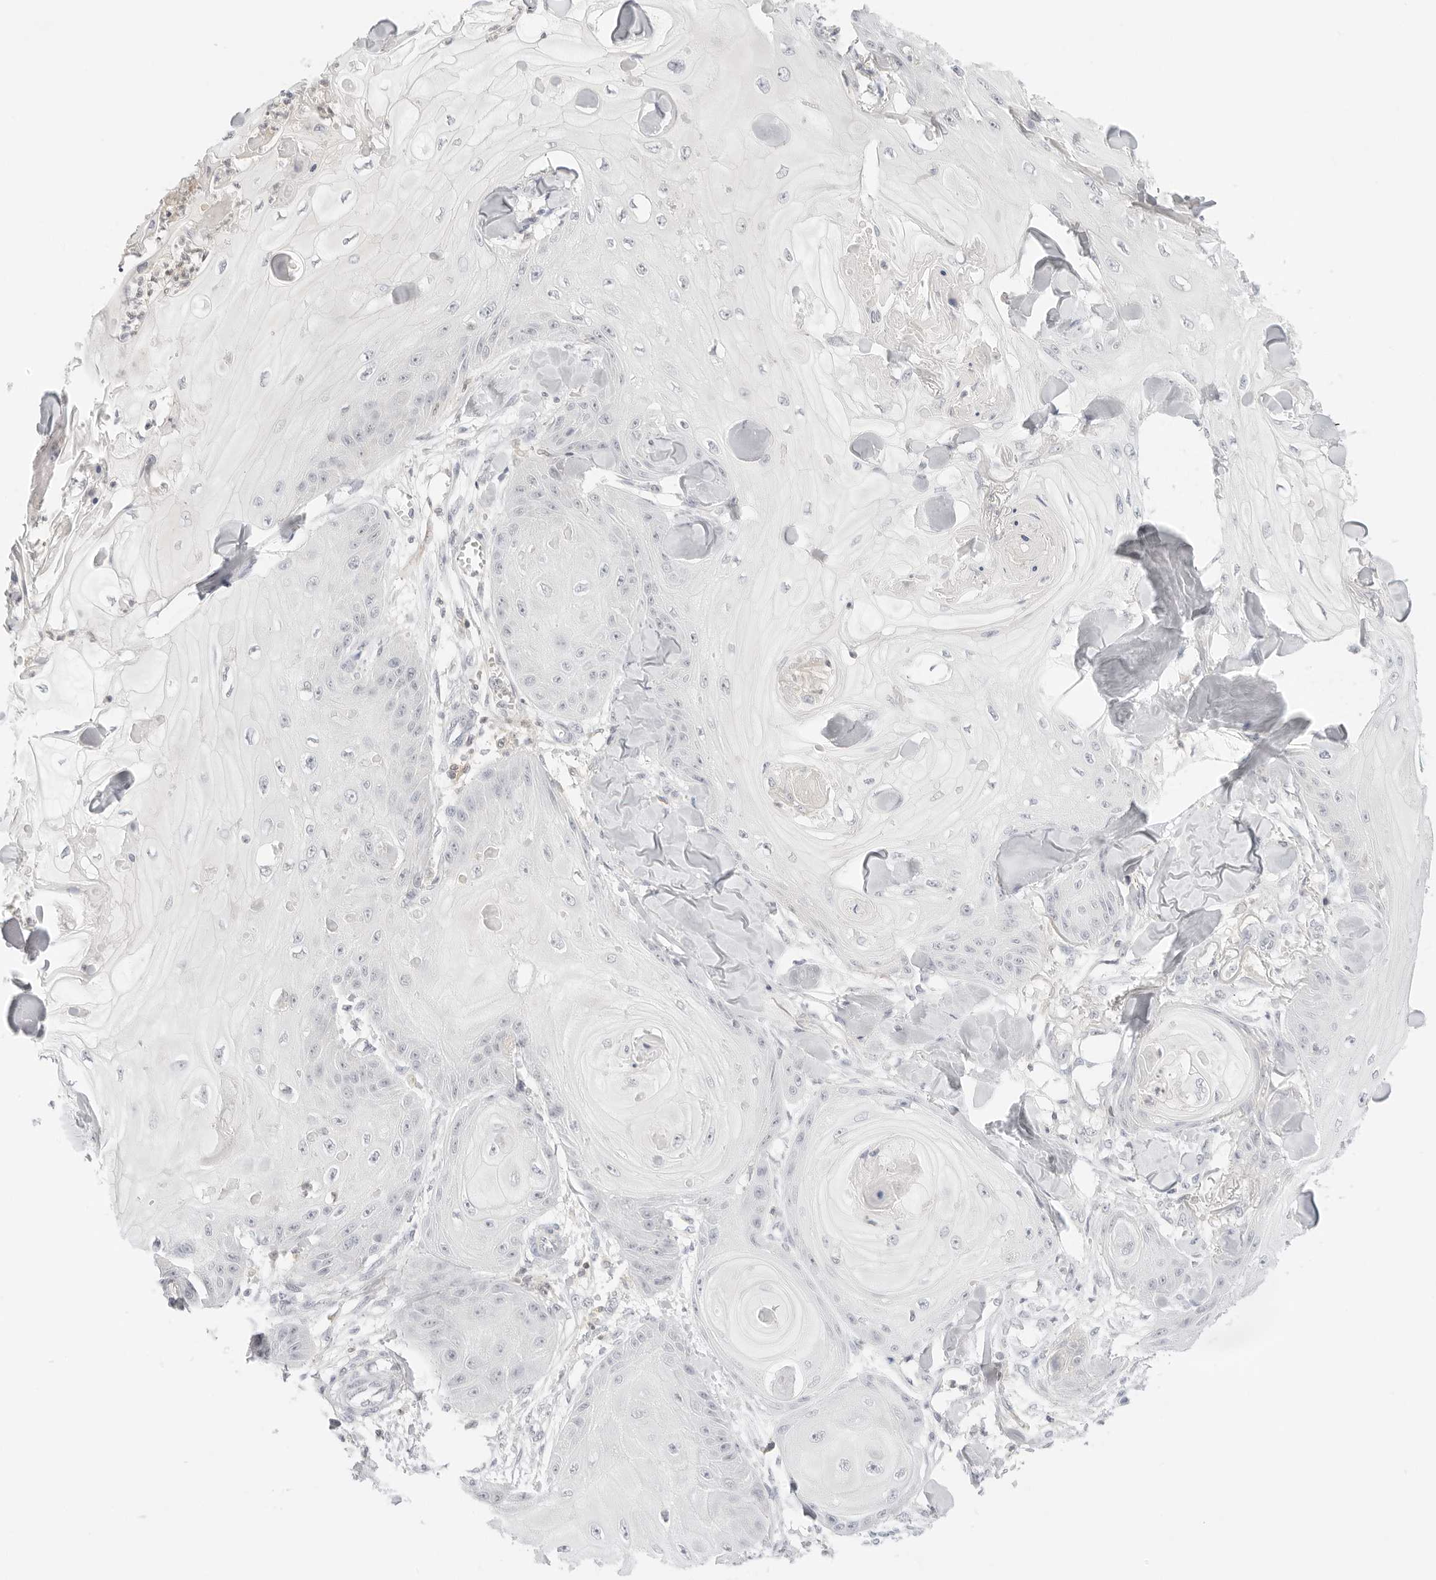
{"staining": {"intensity": "negative", "quantity": "none", "location": "none"}, "tissue": "skin cancer", "cell_type": "Tumor cells", "image_type": "cancer", "snomed": [{"axis": "morphology", "description": "Squamous cell carcinoma, NOS"}, {"axis": "topography", "description": "Skin"}], "caption": "Immunohistochemistry (IHC) of human skin cancer (squamous cell carcinoma) reveals no expression in tumor cells. (Immunohistochemistry (IHC), brightfield microscopy, high magnification).", "gene": "TNFRSF14", "patient": {"sex": "male", "age": 74}}